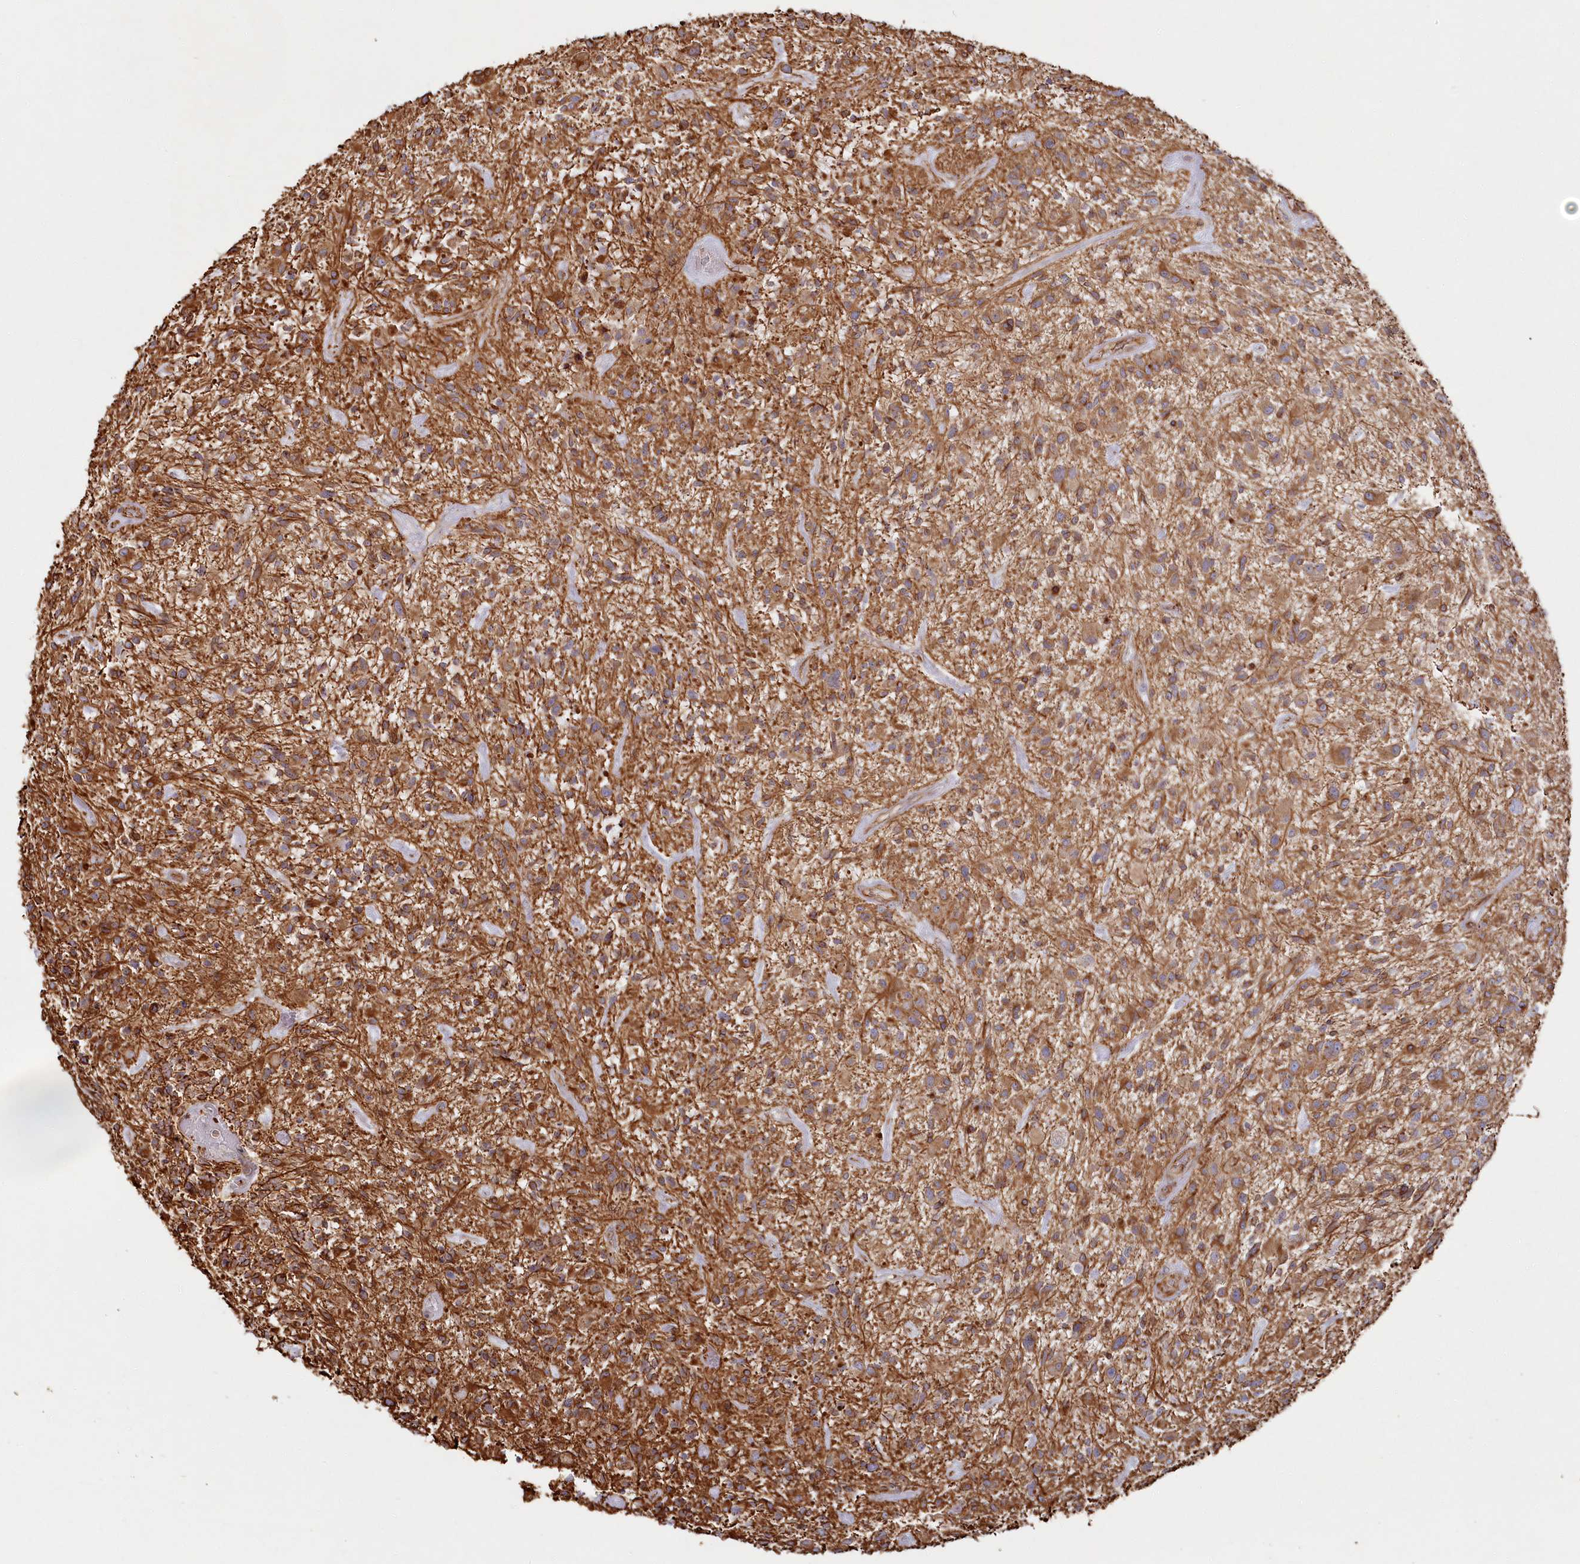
{"staining": {"intensity": "moderate", "quantity": ">75%", "location": "cytoplasmic/membranous"}, "tissue": "glioma", "cell_type": "Tumor cells", "image_type": "cancer", "snomed": [{"axis": "morphology", "description": "Glioma, malignant, High grade"}, {"axis": "topography", "description": "Brain"}], "caption": "Tumor cells demonstrate medium levels of moderate cytoplasmic/membranous staining in about >75% of cells in glioma.", "gene": "TTC1", "patient": {"sex": "male", "age": 47}}